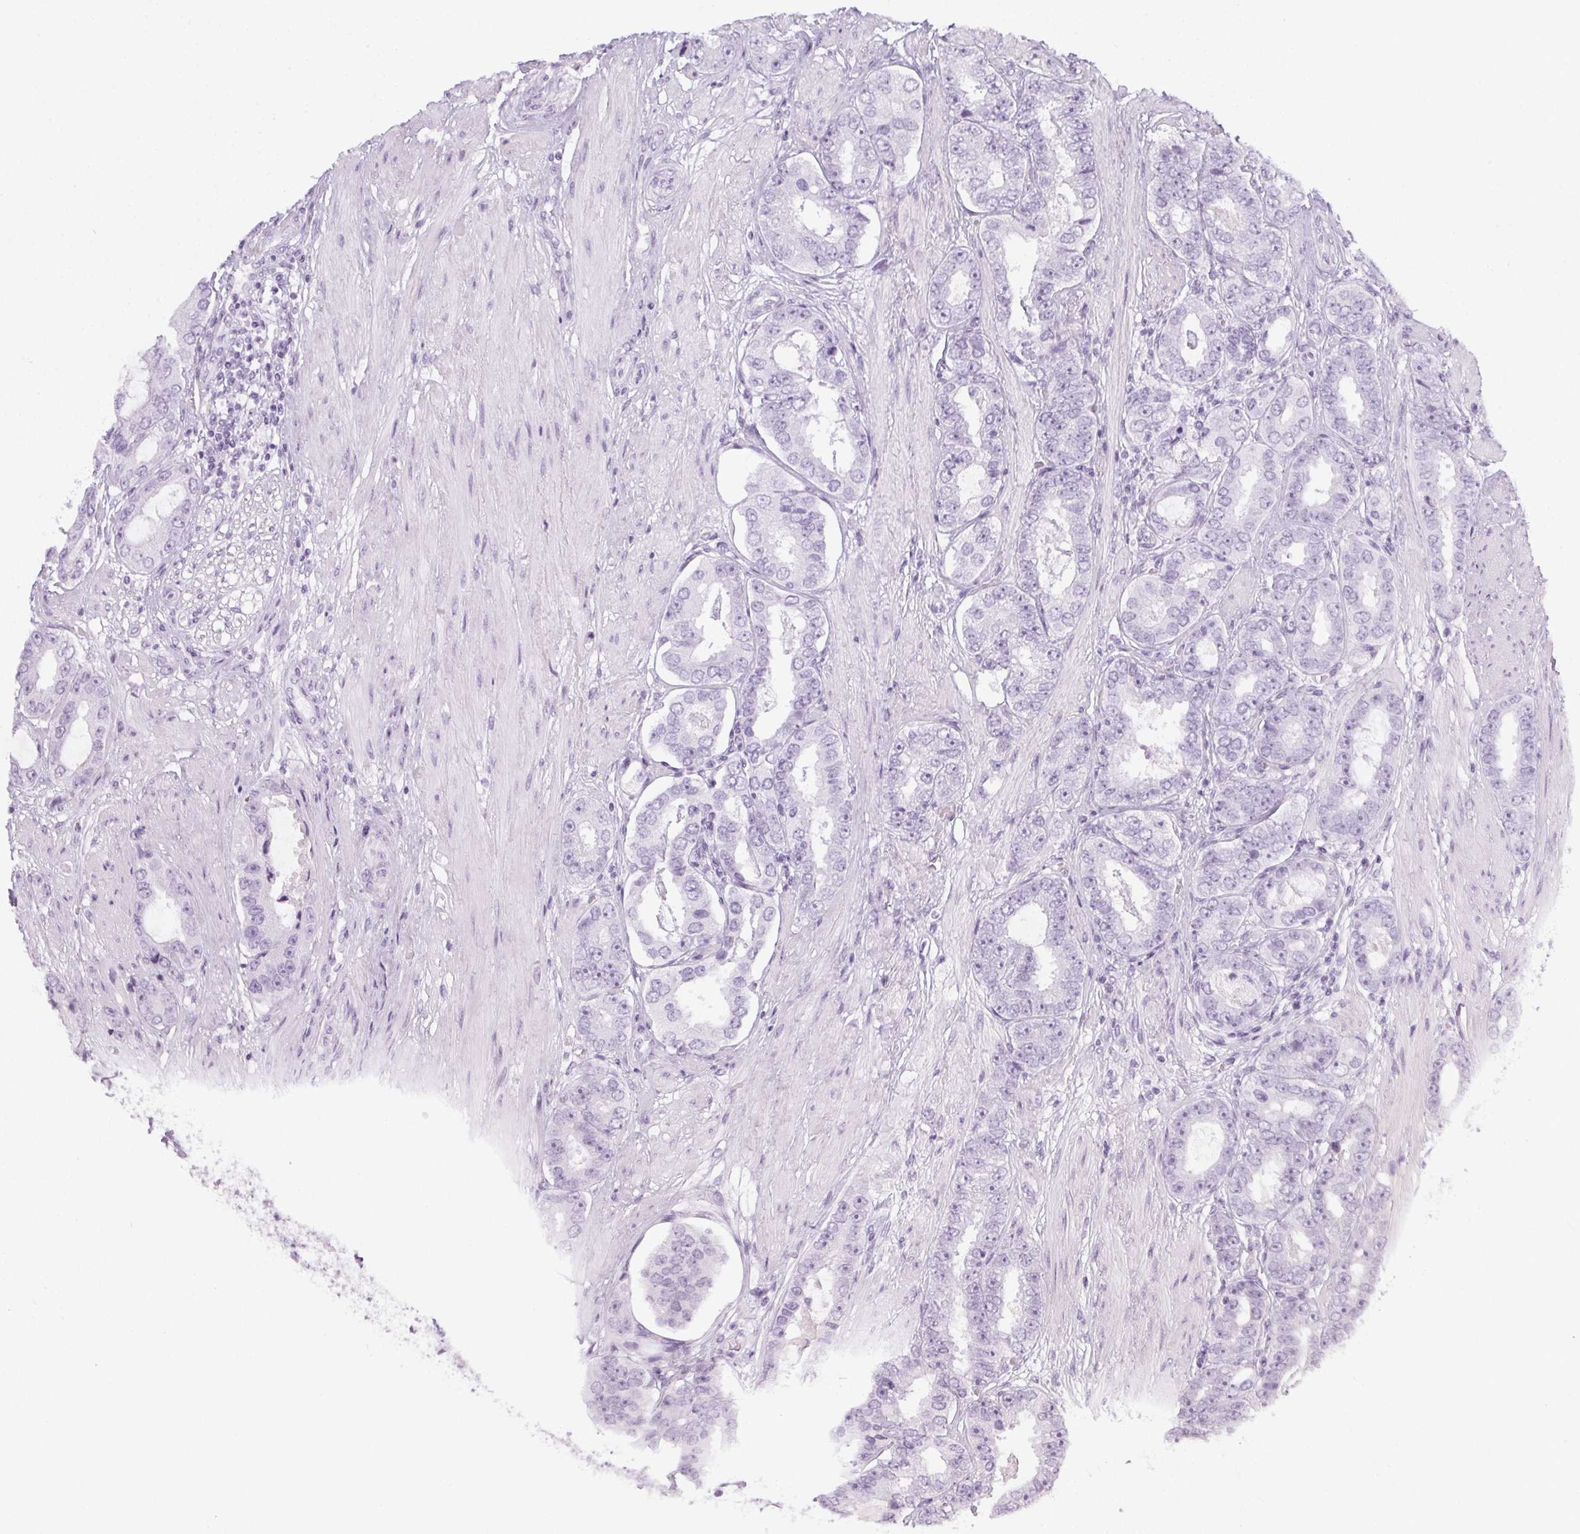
{"staining": {"intensity": "negative", "quantity": "none", "location": "none"}, "tissue": "prostate cancer", "cell_type": "Tumor cells", "image_type": "cancer", "snomed": [{"axis": "morphology", "description": "Adenocarcinoma, High grade"}, {"axis": "topography", "description": "Prostate"}], "caption": "A high-resolution micrograph shows IHC staining of prostate cancer, which reveals no significant expression in tumor cells.", "gene": "TMEM72", "patient": {"sex": "male", "age": 63}}